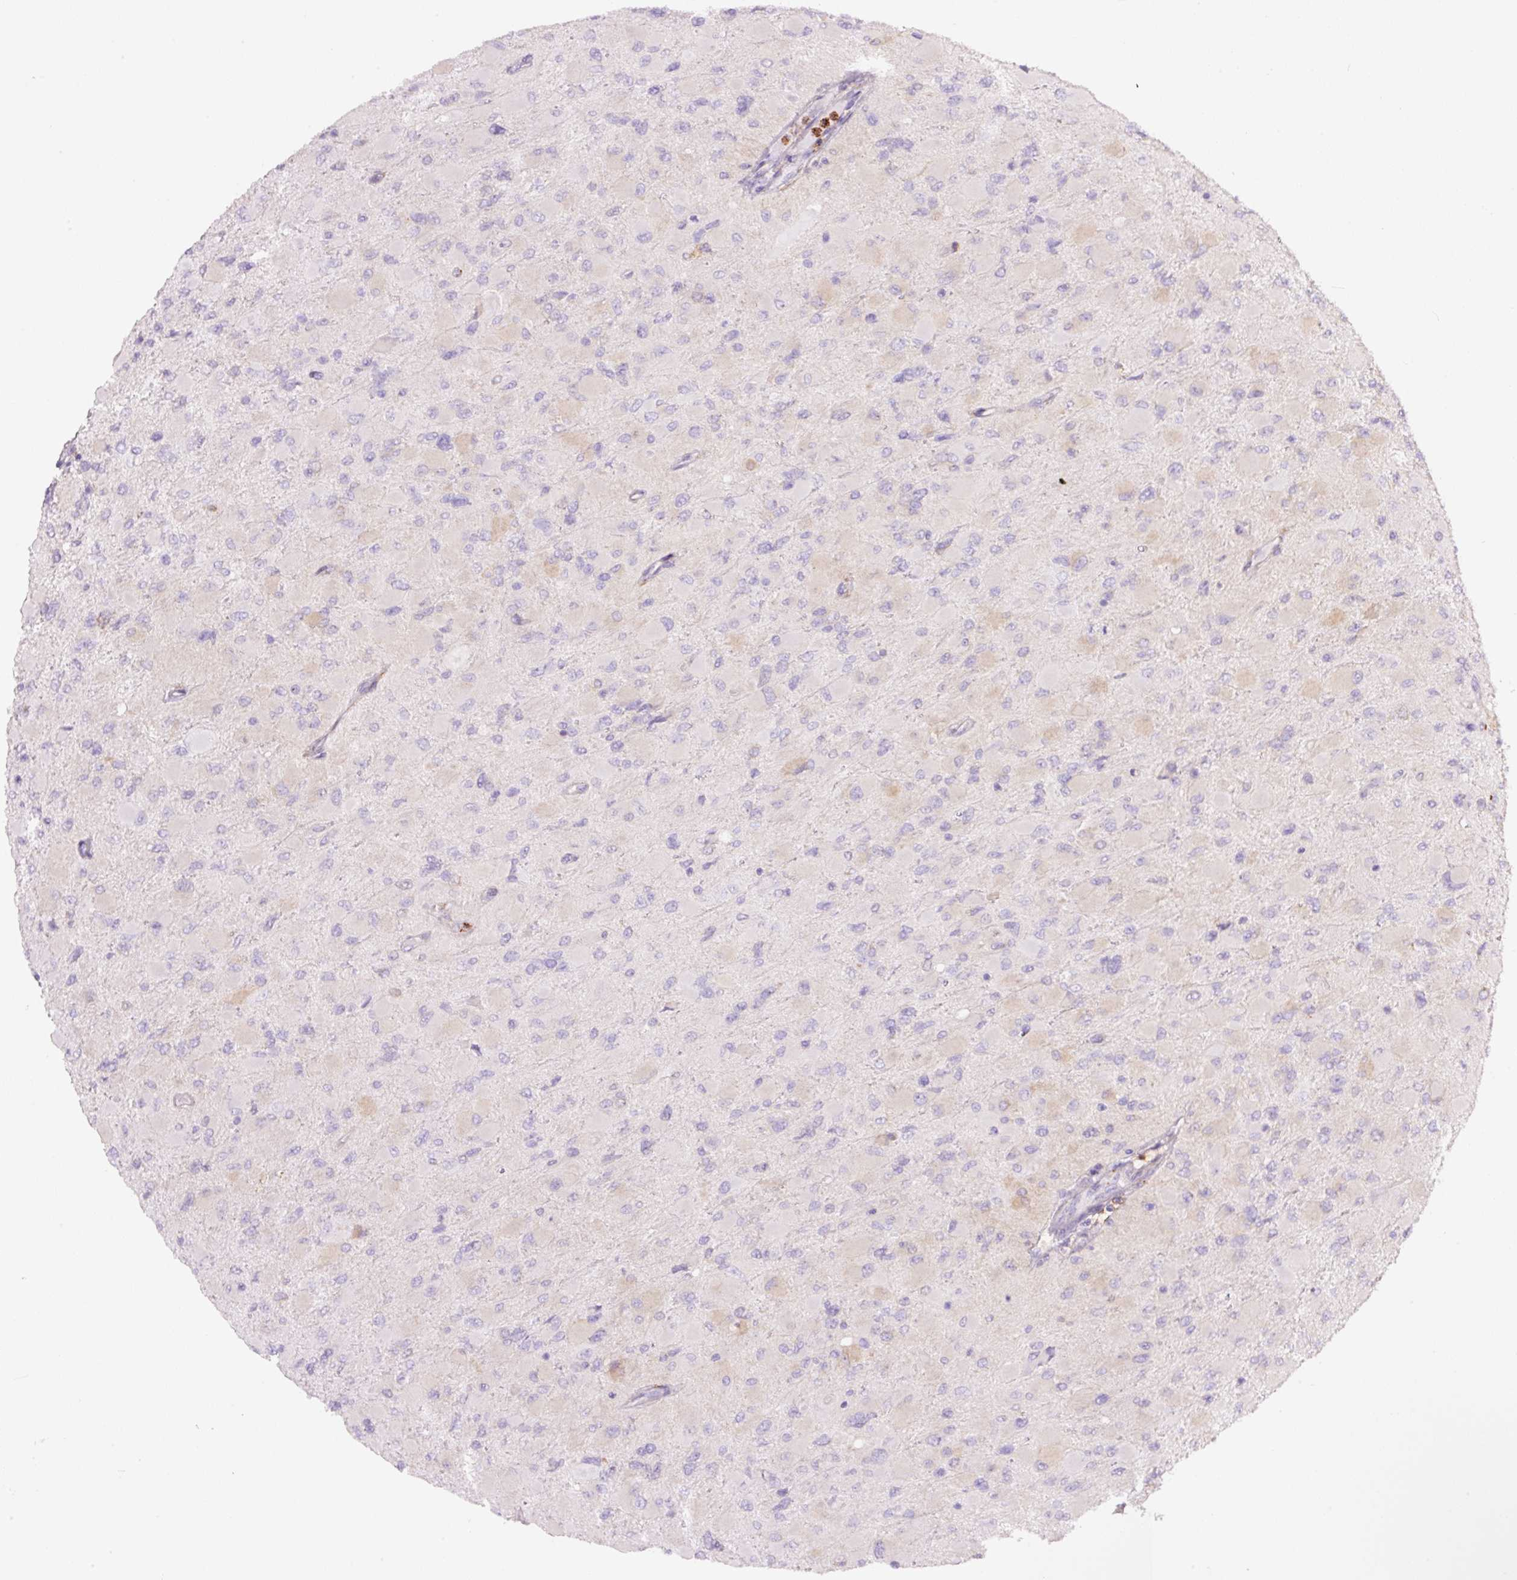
{"staining": {"intensity": "negative", "quantity": "none", "location": "none"}, "tissue": "glioma", "cell_type": "Tumor cells", "image_type": "cancer", "snomed": [{"axis": "morphology", "description": "Glioma, malignant, High grade"}, {"axis": "topography", "description": "Cerebral cortex"}], "caption": "Immunohistochemistry image of neoplastic tissue: glioma stained with DAB demonstrates no significant protein positivity in tumor cells.", "gene": "SH2D6", "patient": {"sex": "female", "age": 36}}